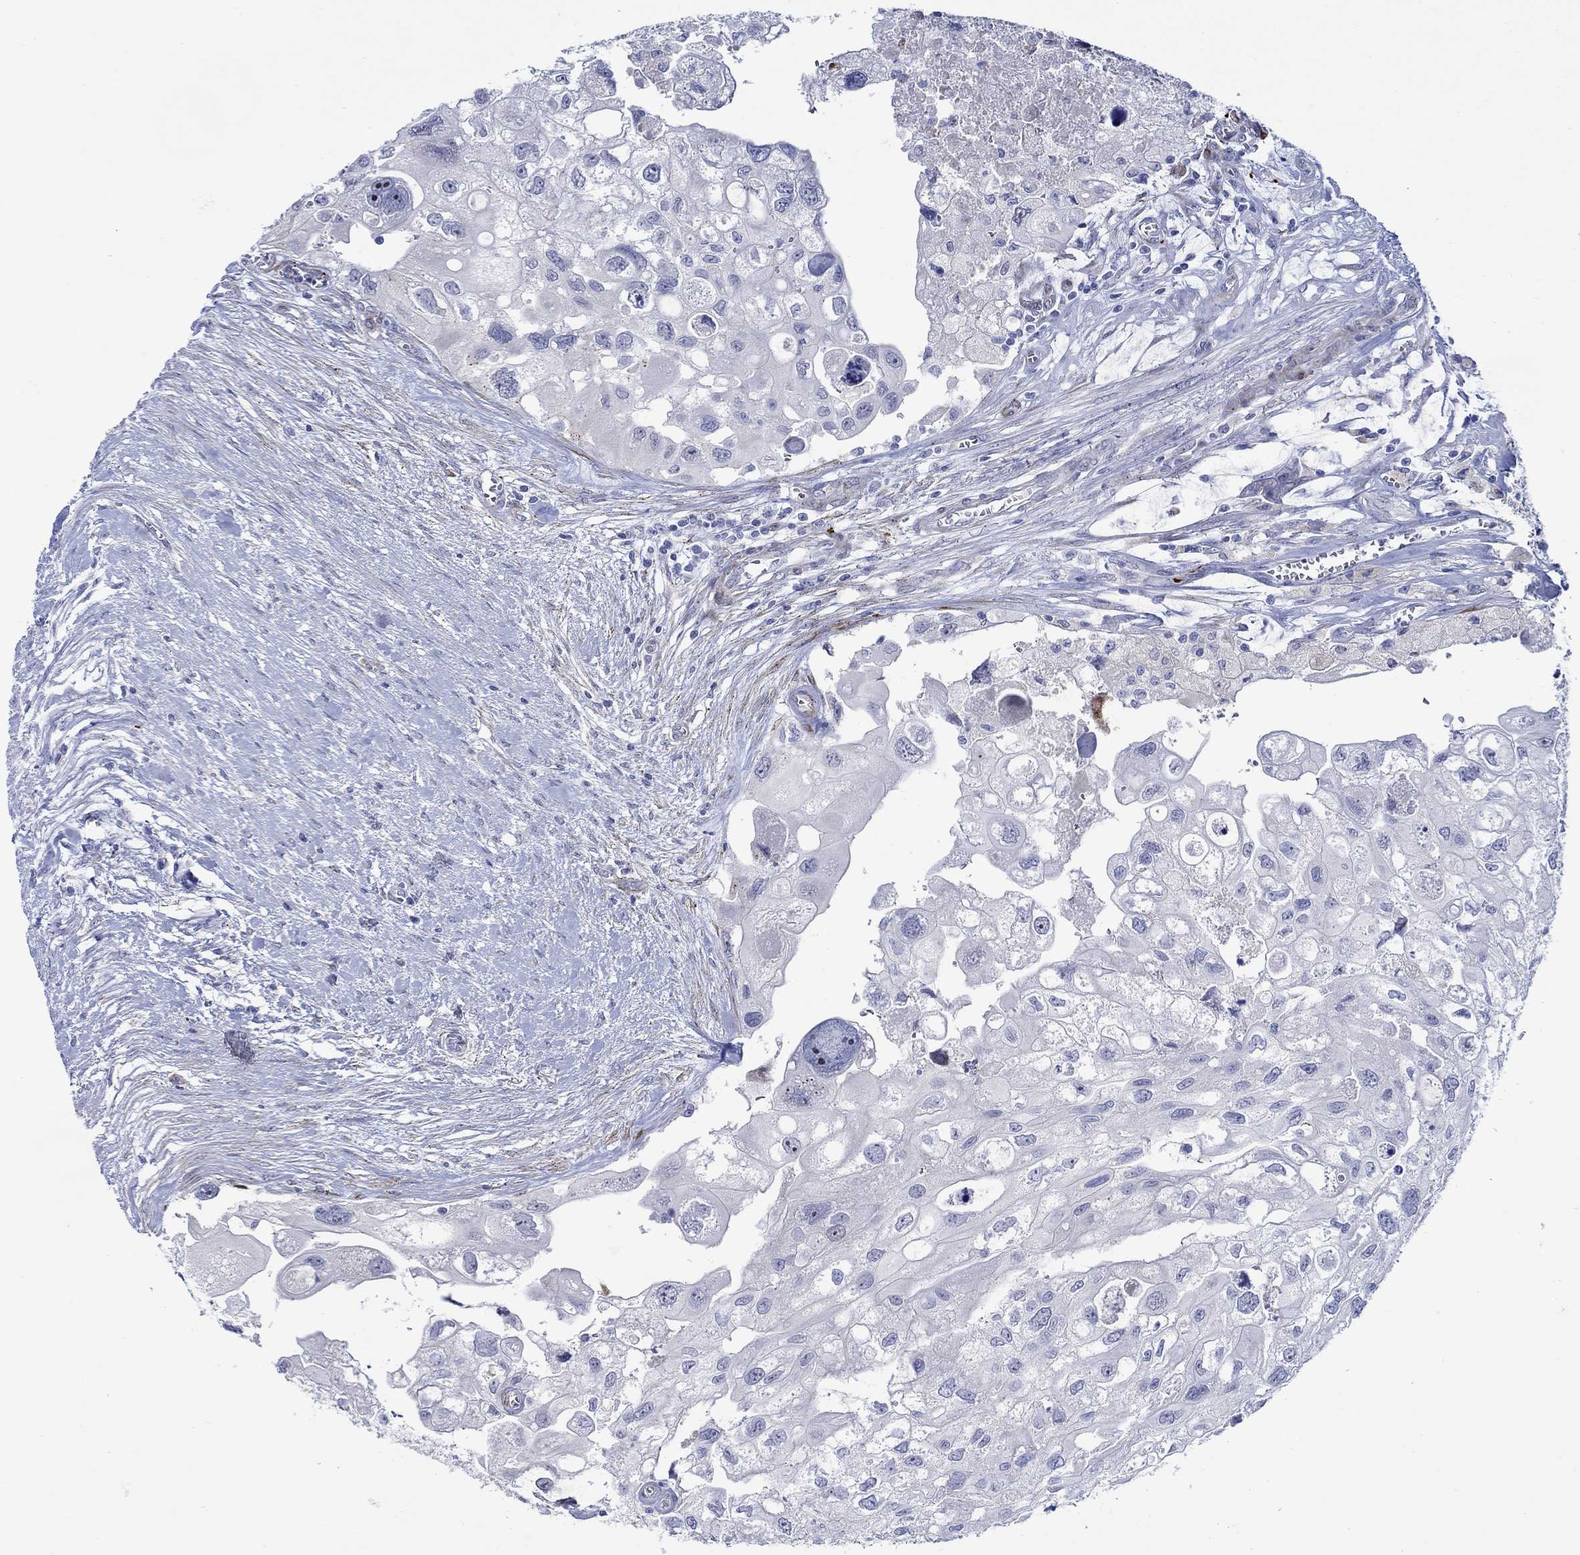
{"staining": {"intensity": "negative", "quantity": "none", "location": "none"}, "tissue": "urothelial cancer", "cell_type": "Tumor cells", "image_type": "cancer", "snomed": [{"axis": "morphology", "description": "Urothelial carcinoma, High grade"}, {"axis": "topography", "description": "Urinary bladder"}], "caption": "An immunohistochemistry (IHC) histopathology image of urothelial cancer is shown. There is no staining in tumor cells of urothelial cancer.", "gene": "KSR2", "patient": {"sex": "male", "age": 59}}